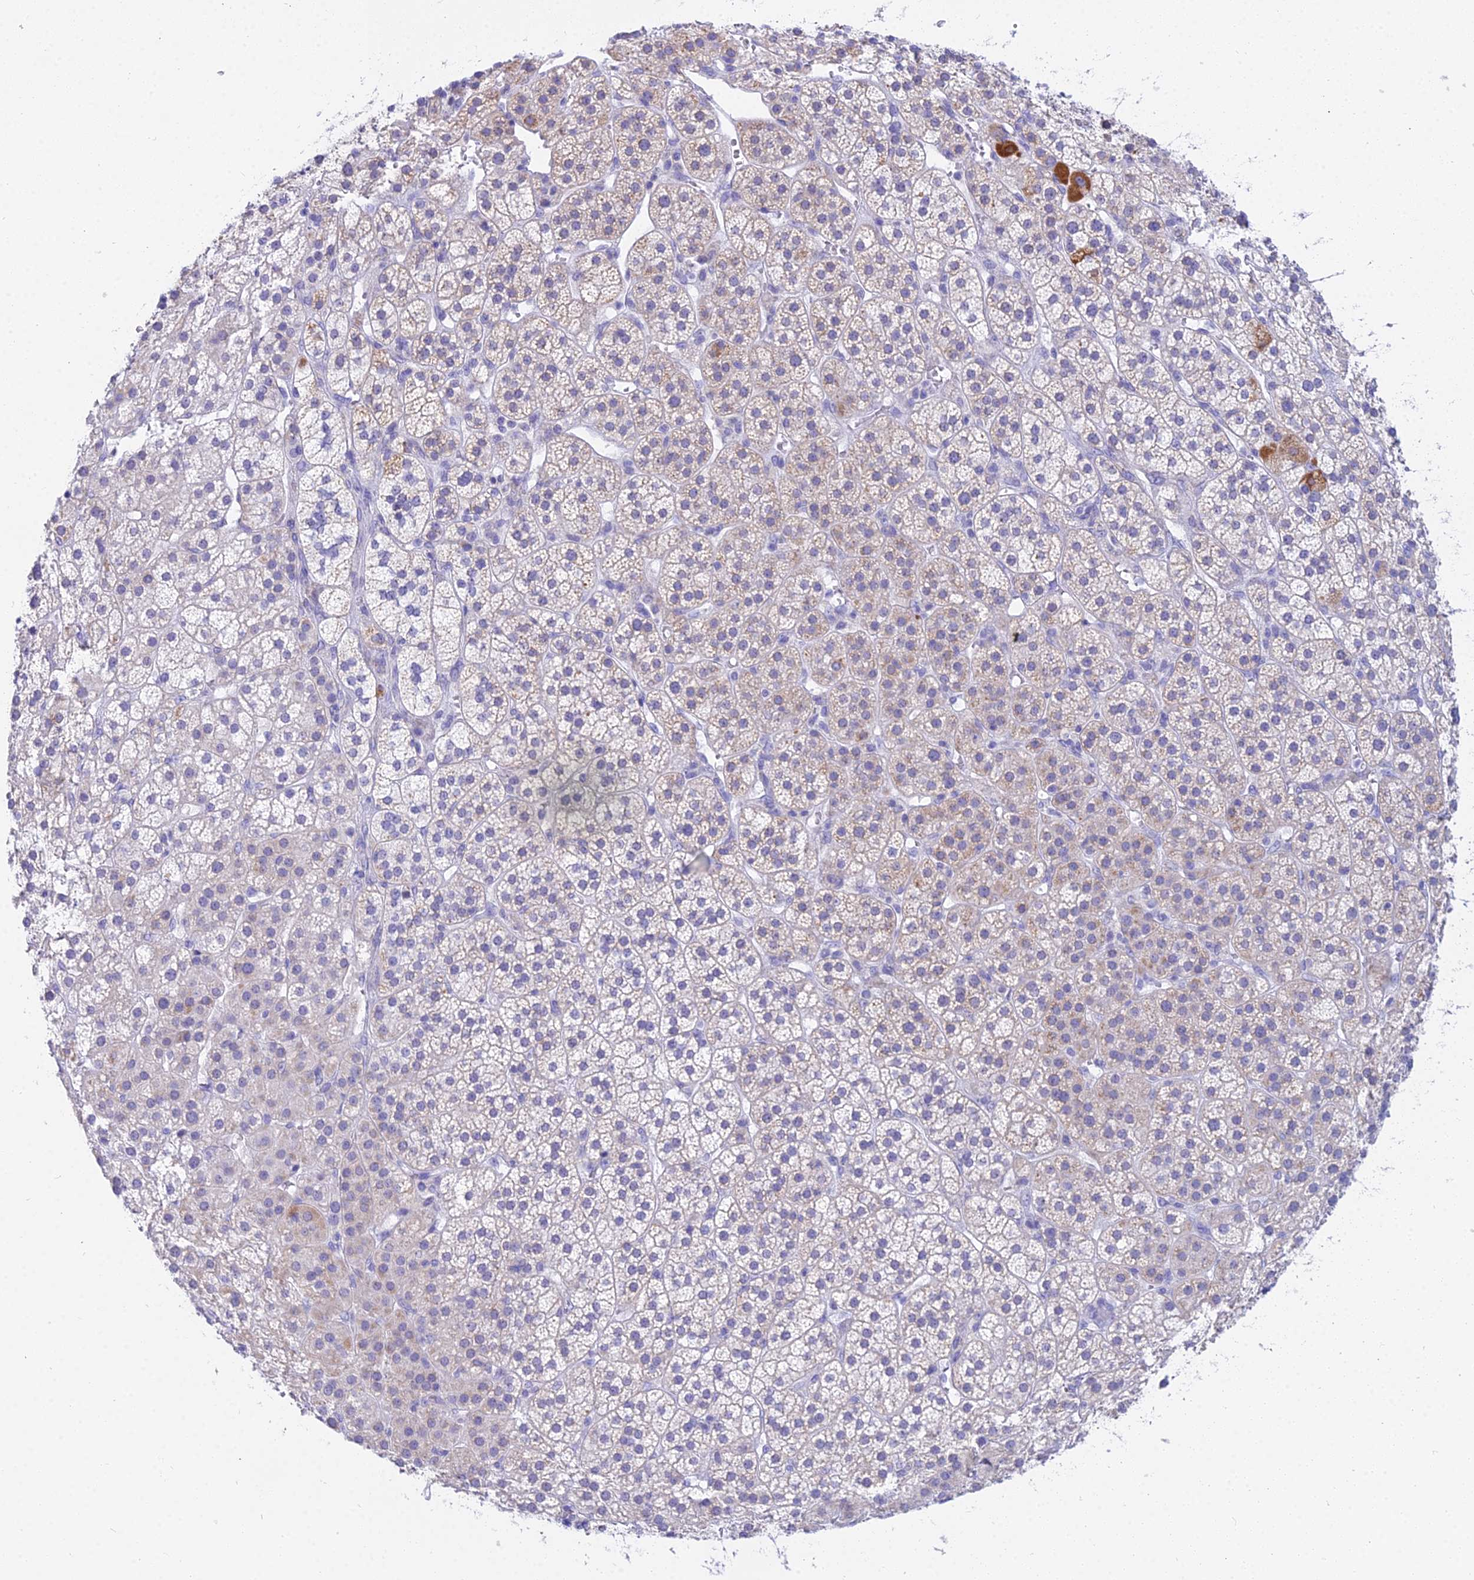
{"staining": {"intensity": "strong", "quantity": "<25%", "location": "cytoplasmic/membranous"}, "tissue": "adrenal gland", "cell_type": "Glandular cells", "image_type": "normal", "snomed": [{"axis": "morphology", "description": "Normal tissue, NOS"}, {"axis": "topography", "description": "Adrenal gland"}], "caption": "Adrenal gland stained with DAB (3,3'-diaminobenzidine) immunohistochemistry (IHC) reveals medium levels of strong cytoplasmic/membranous positivity in about <25% of glandular cells. The staining was performed using DAB to visualize the protein expression in brown, while the nuclei were stained in blue with hematoxylin (Magnification: 20x).", "gene": "CGB1", "patient": {"sex": "female", "age": 70}}